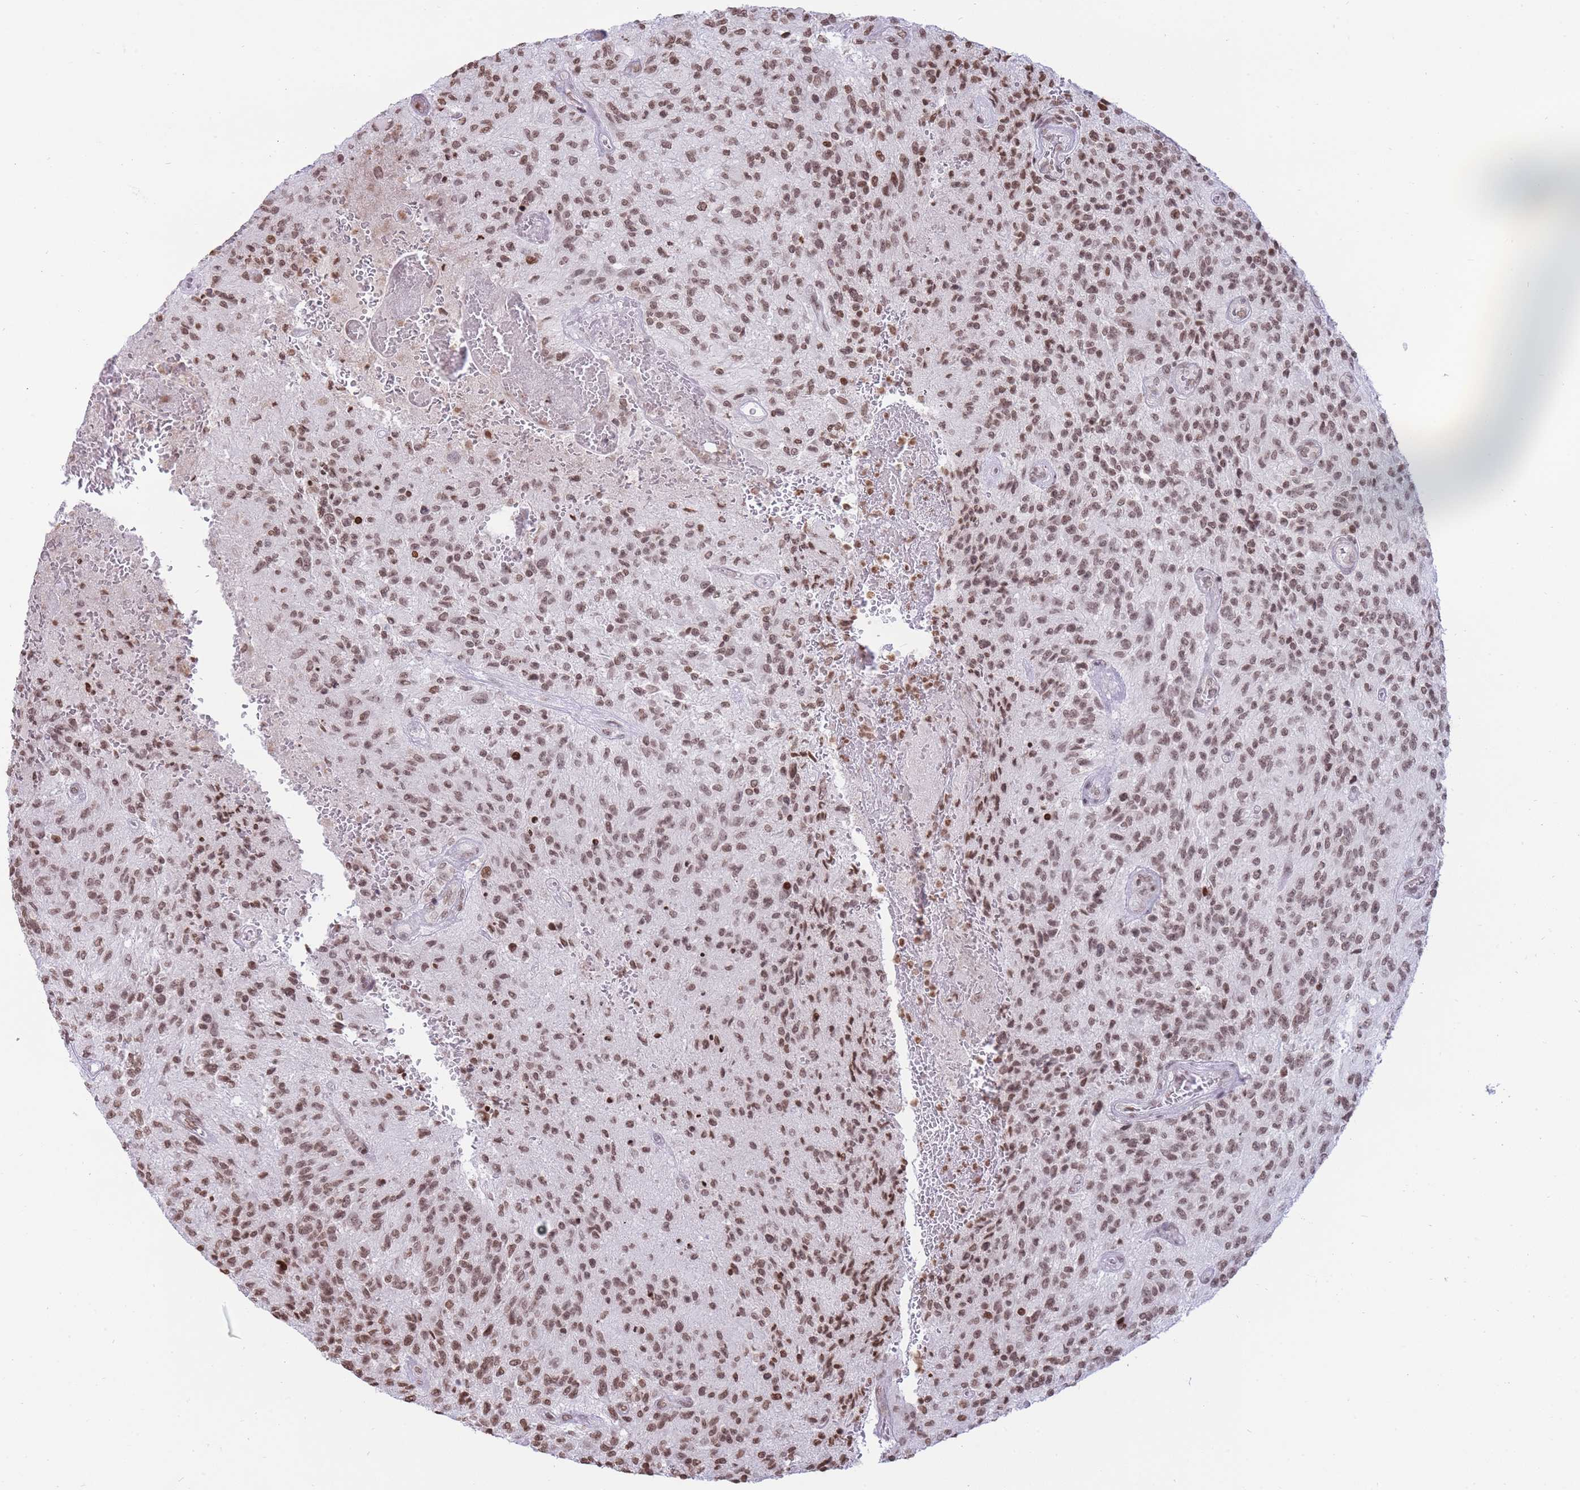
{"staining": {"intensity": "moderate", "quantity": ">75%", "location": "nuclear"}, "tissue": "glioma", "cell_type": "Tumor cells", "image_type": "cancer", "snomed": [{"axis": "morphology", "description": "Normal tissue, NOS"}, {"axis": "morphology", "description": "Glioma, malignant, High grade"}, {"axis": "topography", "description": "Cerebral cortex"}], "caption": "This photomicrograph displays immunohistochemistry (IHC) staining of human malignant high-grade glioma, with medium moderate nuclear expression in approximately >75% of tumor cells.", "gene": "SHISAL1", "patient": {"sex": "male", "age": 56}}